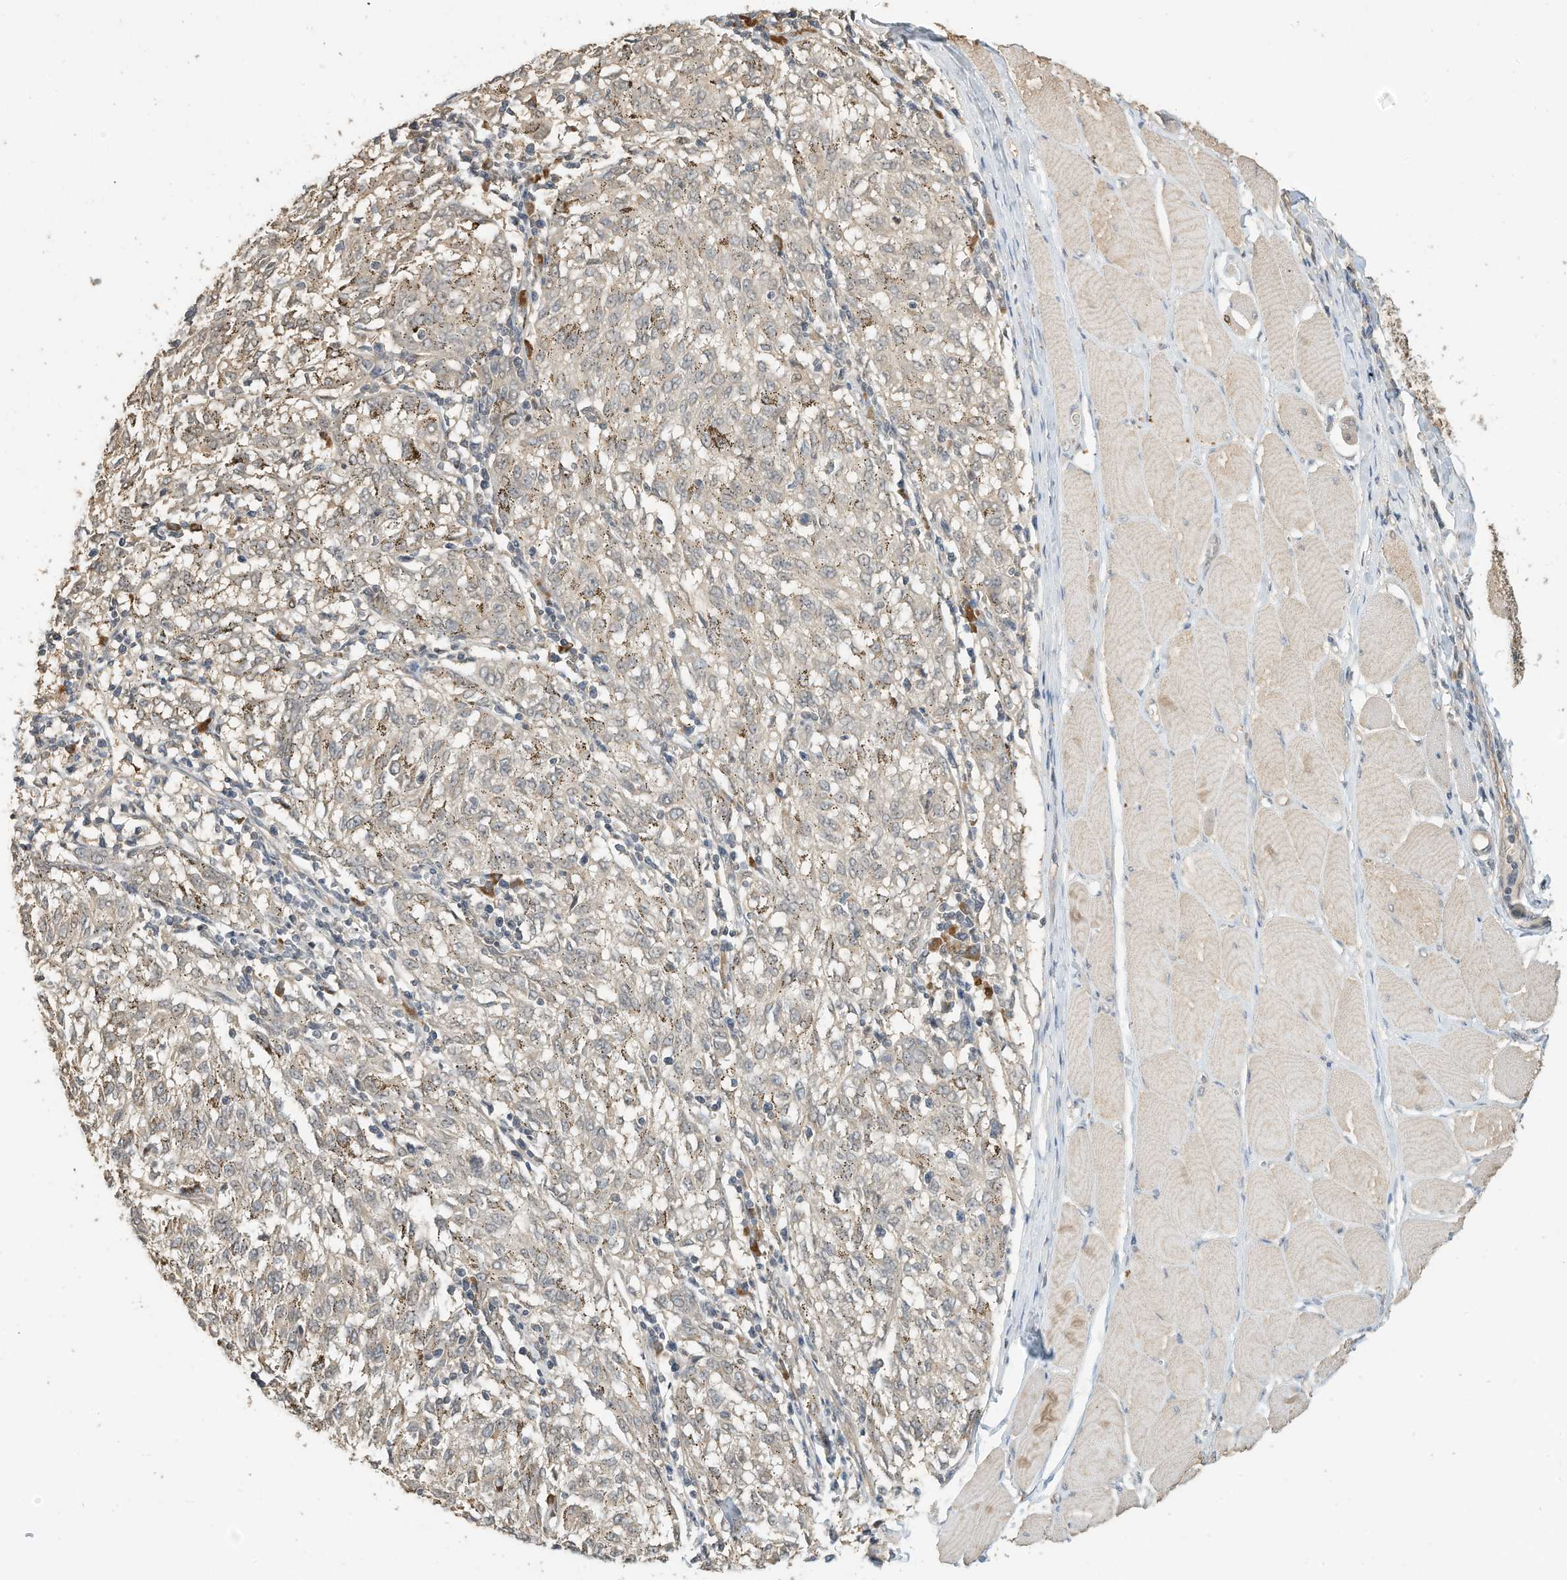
{"staining": {"intensity": "negative", "quantity": "none", "location": "none"}, "tissue": "melanoma", "cell_type": "Tumor cells", "image_type": "cancer", "snomed": [{"axis": "morphology", "description": "Malignant melanoma, NOS"}, {"axis": "topography", "description": "Skin"}], "caption": "The immunohistochemistry (IHC) image has no significant positivity in tumor cells of malignant melanoma tissue. (DAB (3,3'-diaminobenzidine) immunohistochemistry (IHC) visualized using brightfield microscopy, high magnification).", "gene": "OFD1", "patient": {"sex": "female", "age": 72}}